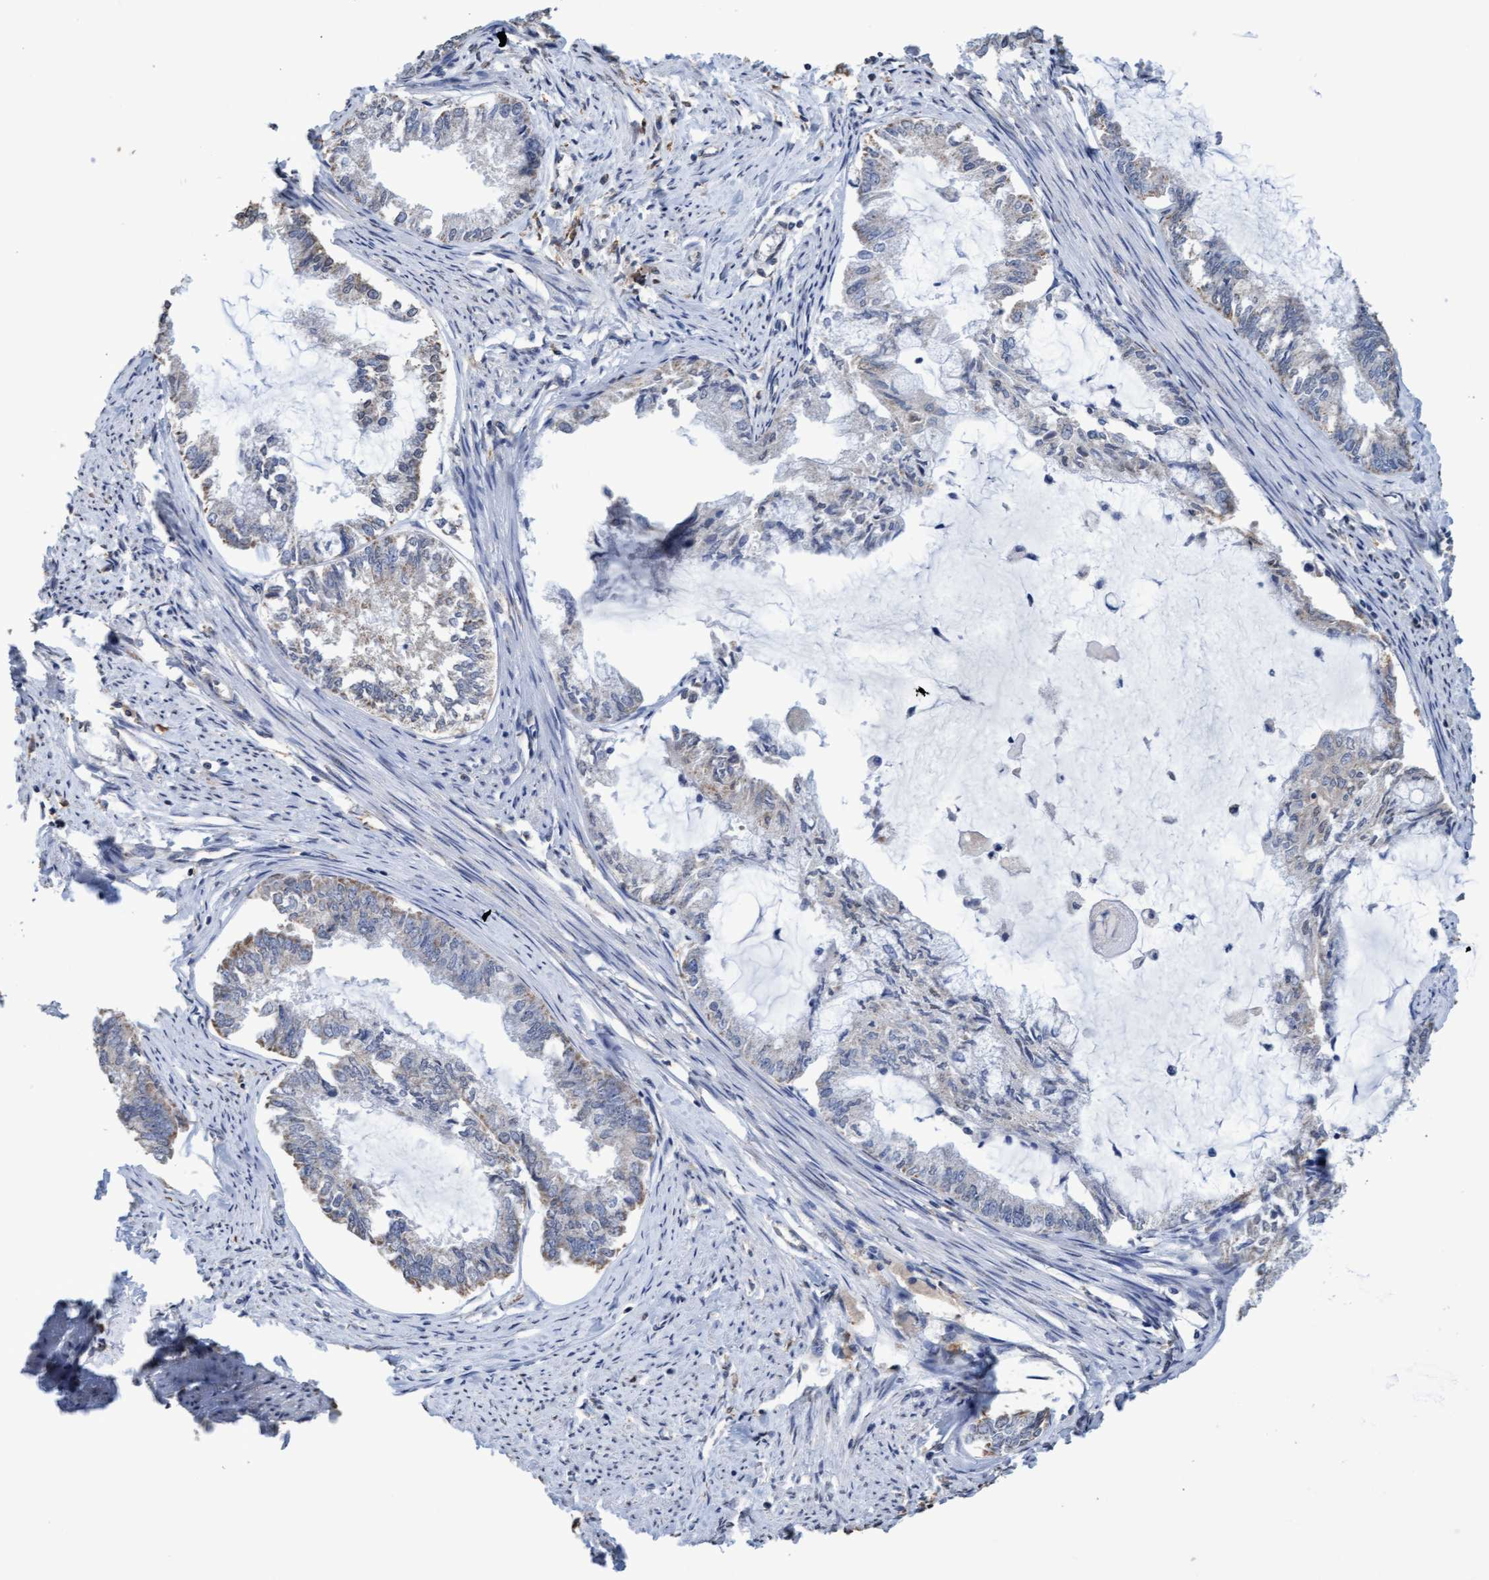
{"staining": {"intensity": "weak", "quantity": "<25%", "location": "cytoplasmic/membranous"}, "tissue": "endometrial cancer", "cell_type": "Tumor cells", "image_type": "cancer", "snomed": [{"axis": "morphology", "description": "Adenocarcinoma, NOS"}, {"axis": "topography", "description": "Endometrium"}], "caption": "This micrograph is of adenocarcinoma (endometrial) stained with IHC to label a protein in brown with the nuclei are counter-stained blue. There is no staining in tumor cells.", "gene": "GPR39", "patient": {"sex": "female", "age": 86}}